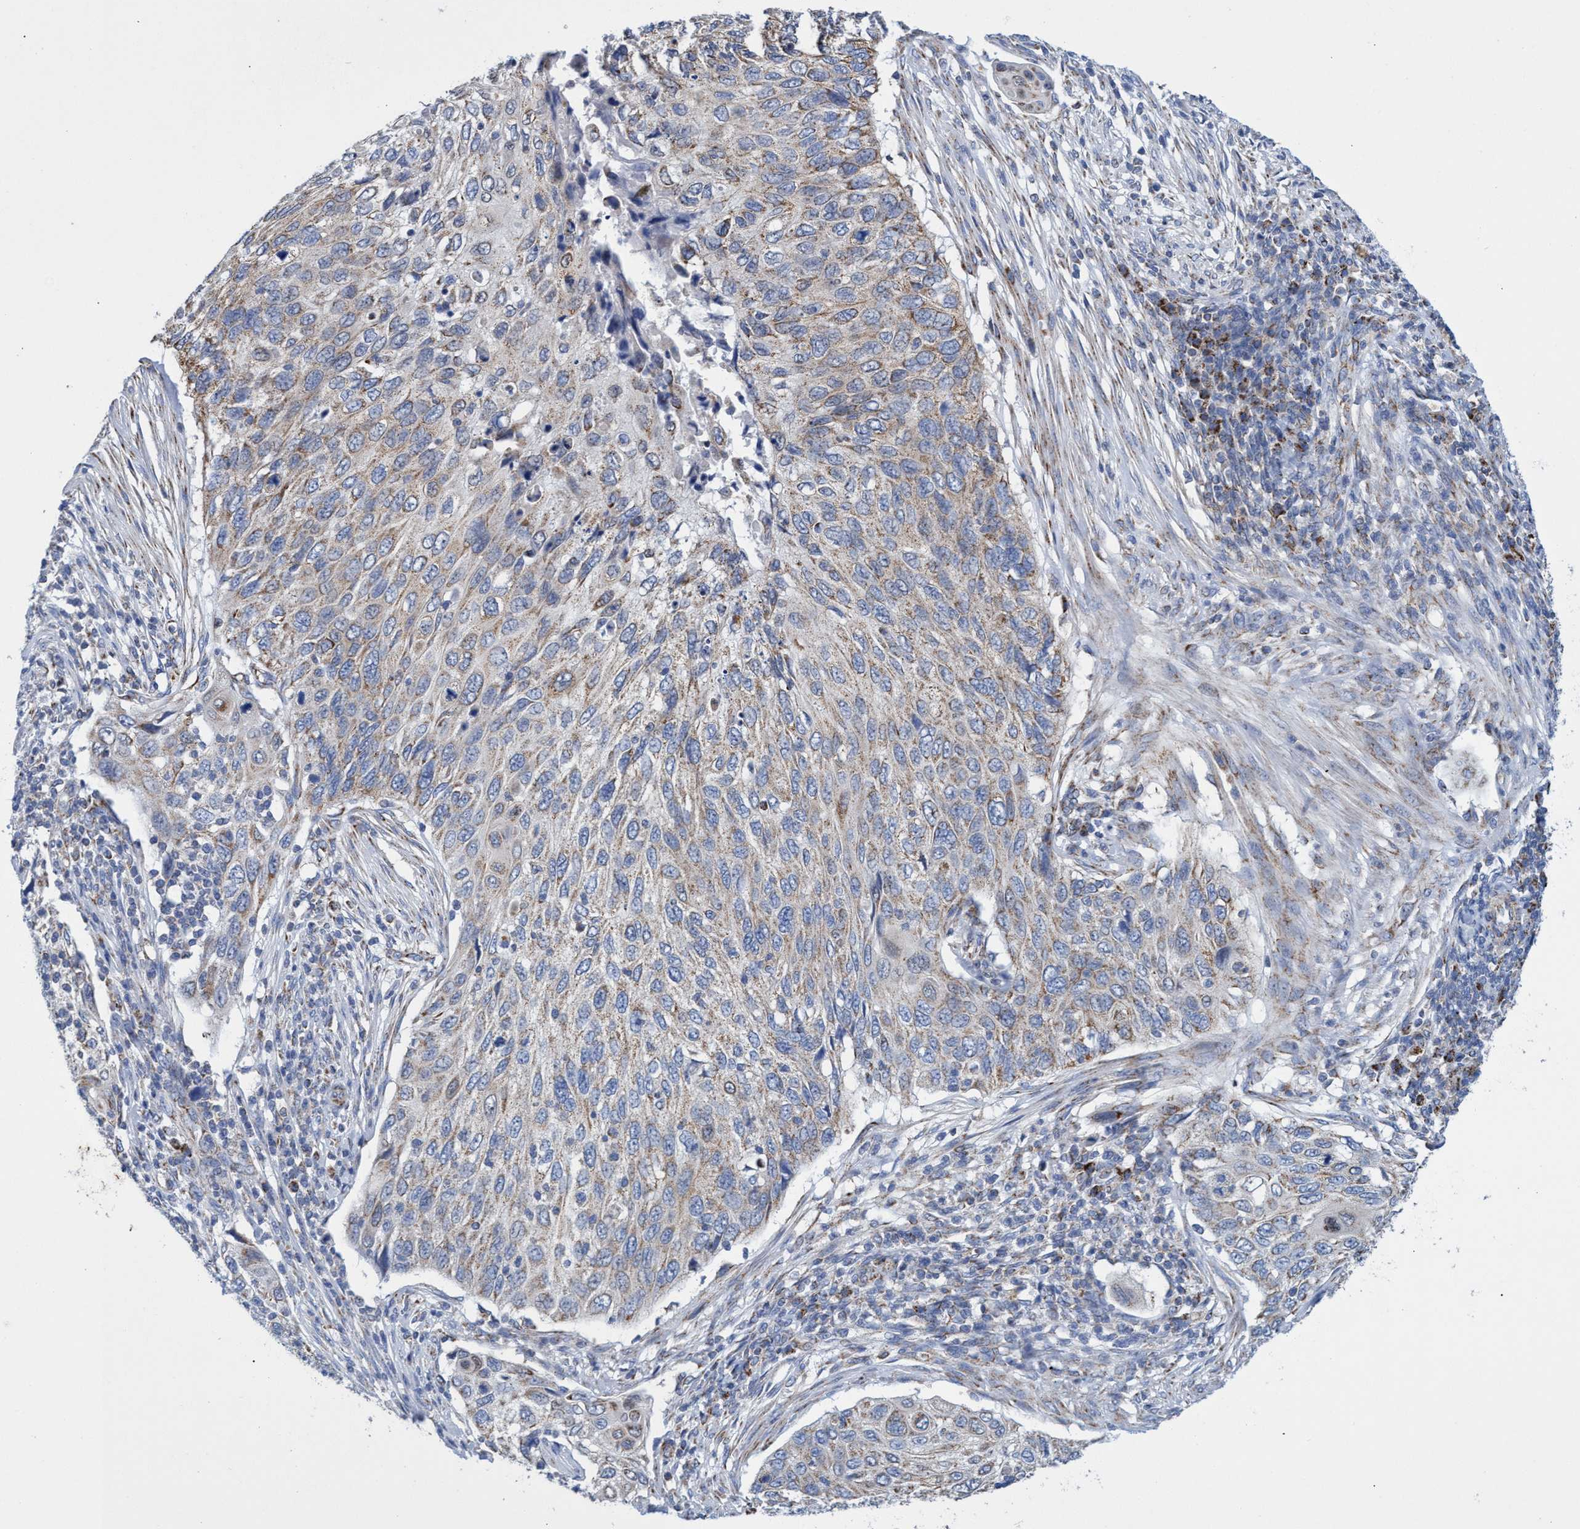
{"staining": {"intensity": "weak", "quantity": ">75%", "location": "cytoplasmic/membranous"}, "tissue": "cervical cancer", "cell_type": "Tumor cells", "image_type": "cancer", "snomed": [{"axis": "morphology", "description": "Squamous cell carcinoma, NOS"}, {"axis": "topography", "description": "Cervix"}], "caption": "Immunohistochemical staining of human cervical cancer shows low levels of weak cytoplasmic/membranous staining in approximately >75% of tumor cells. The staining was performed using DAB, with brown indicating positive protein expression. Nuclei are stained blue with hematoxylin.", "gene": "ZNF750", "patient": {"sex": "female", "age": 70}}